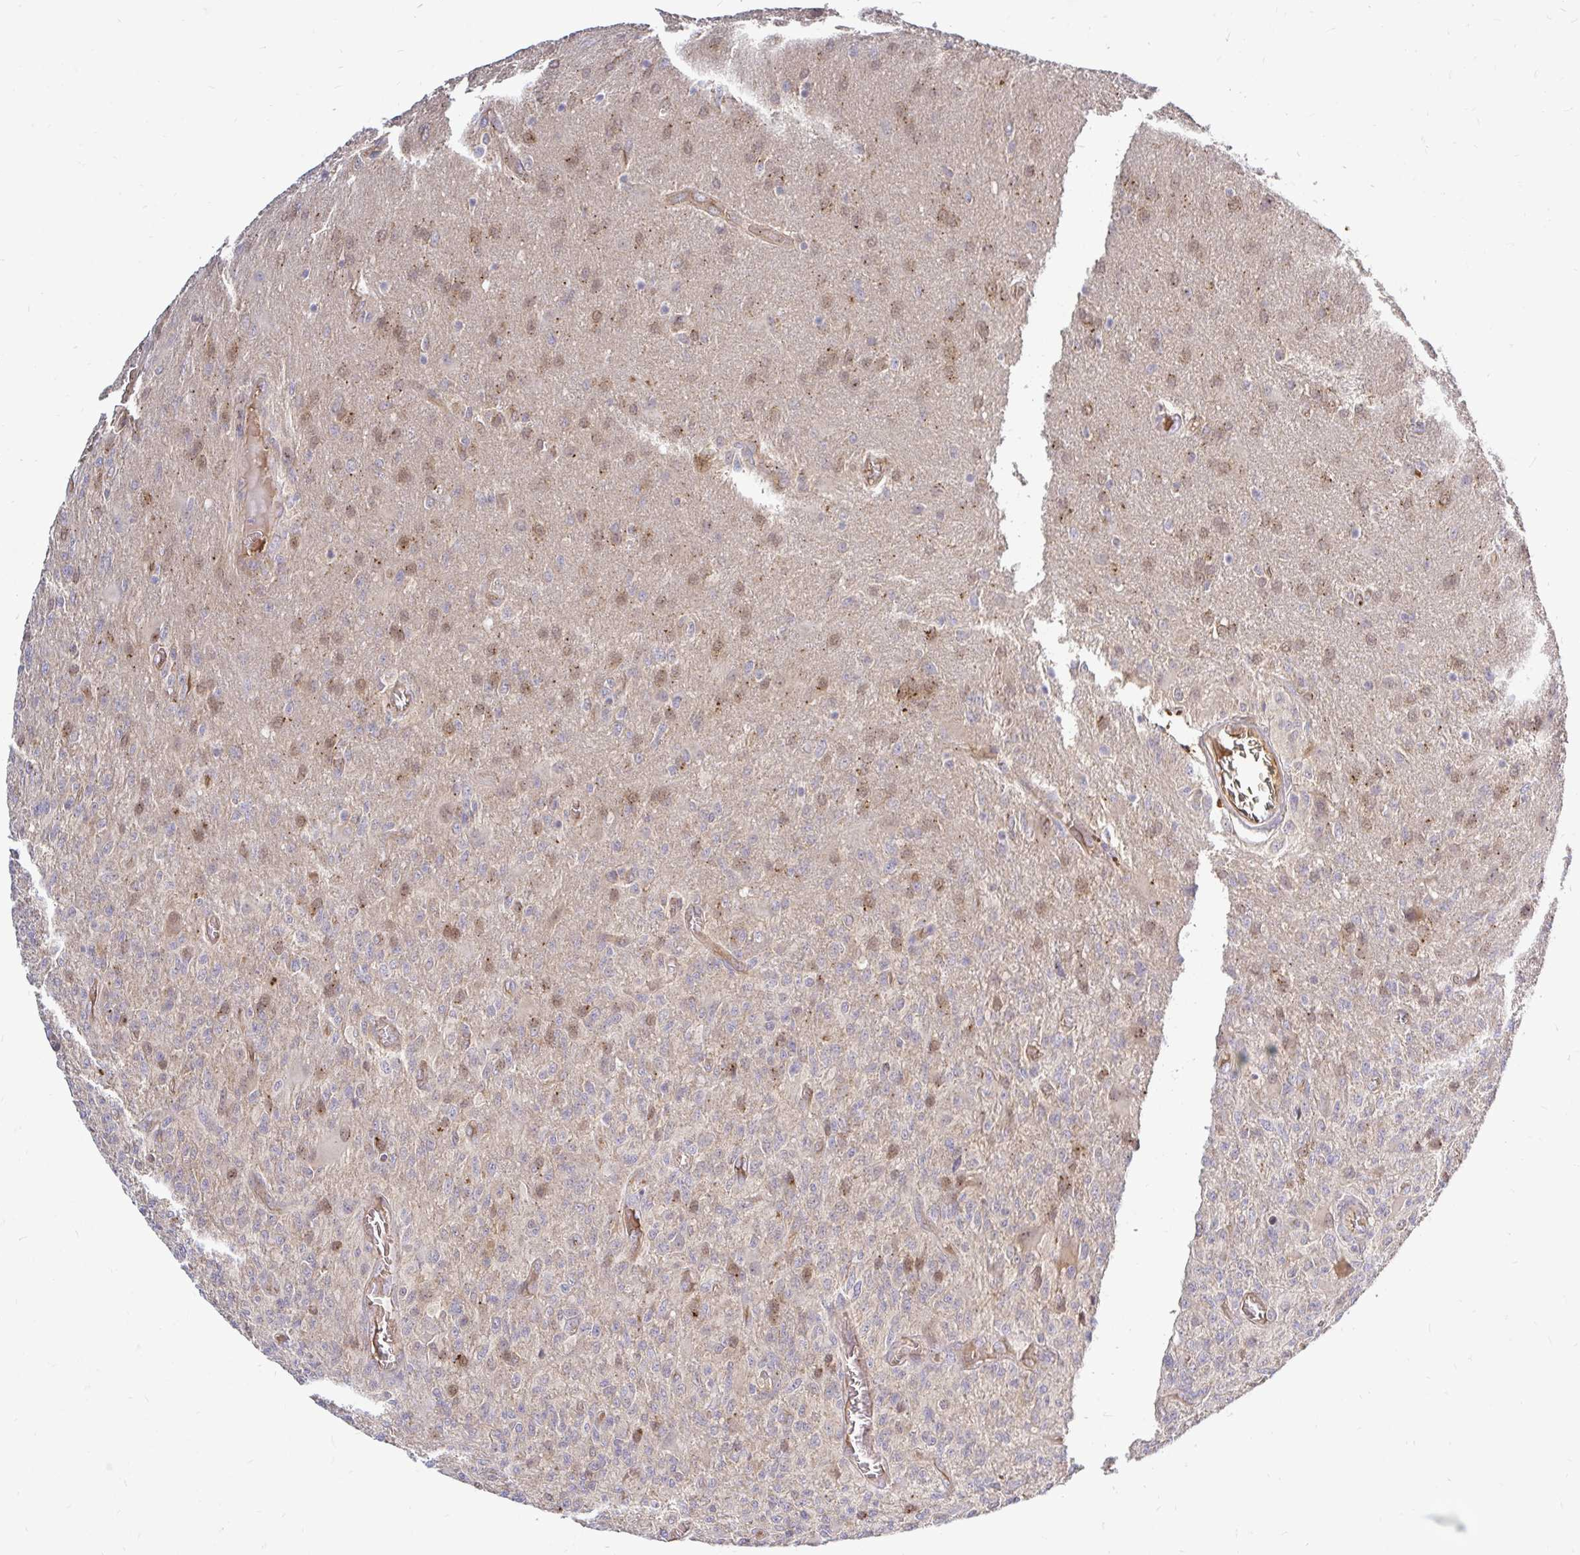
{"staining": {"intensity": "weak", "quantity": "<25%", "location": "cytoplasmic/membranous"}, "tissue": "glioma", "cell_type": "Tumor cells", "image_type": "cancer", "snomed": [{"axis": "morphology", "description": "Glioma, malignant, High grade"}, {"axis": "topography", "description": "Brain"}], "caption": "The histopathology image demonstrates no significant positivity in tumor cells of glioma. The staining is performed using DAB (3,3'-diaminobenzidine) brown chromogen with nuclei counter-stained in using hematoxylin.", "gene": "ARHGEF37", "patient": {"sex": "male", "age": 61}}